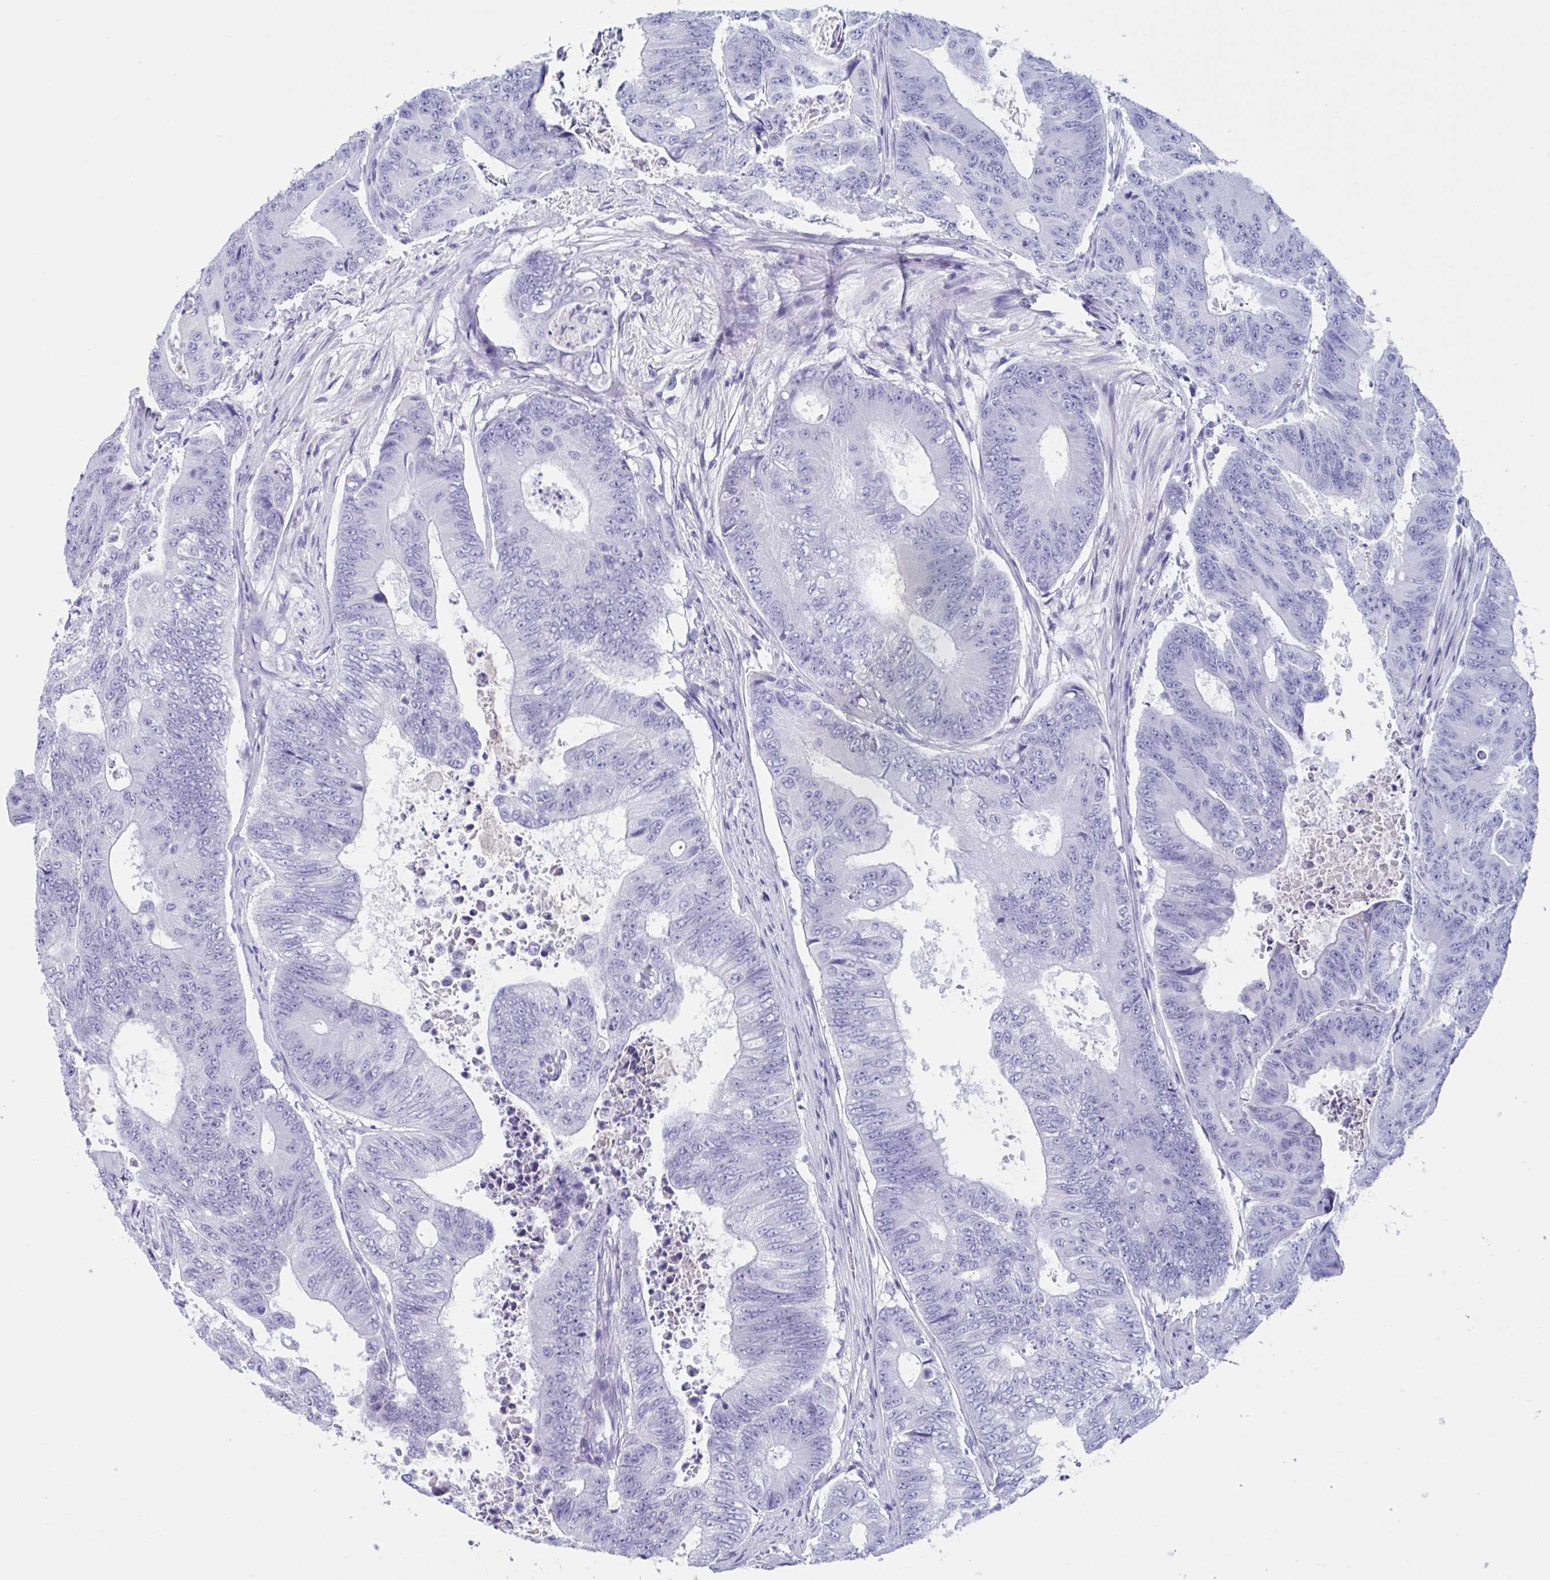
{"staining": {"intensity": "negative", "quantity": "none", "location": "none"}, "tissue": "colorectal cancer", "cell_type": "Tumor cells", "image_type": "cancer", "snomed": [{"axis": "morphology", "description": "Adenocarcinoma, NOS"}, {"axis": "topography", "description": "Colon"}], "caption": "Protein analysis of adenocarcinoma (colorectal) displays no significant expression in tumor cells.", "gene": "USP35", "patient": {"sex": "female", "age": 48}}